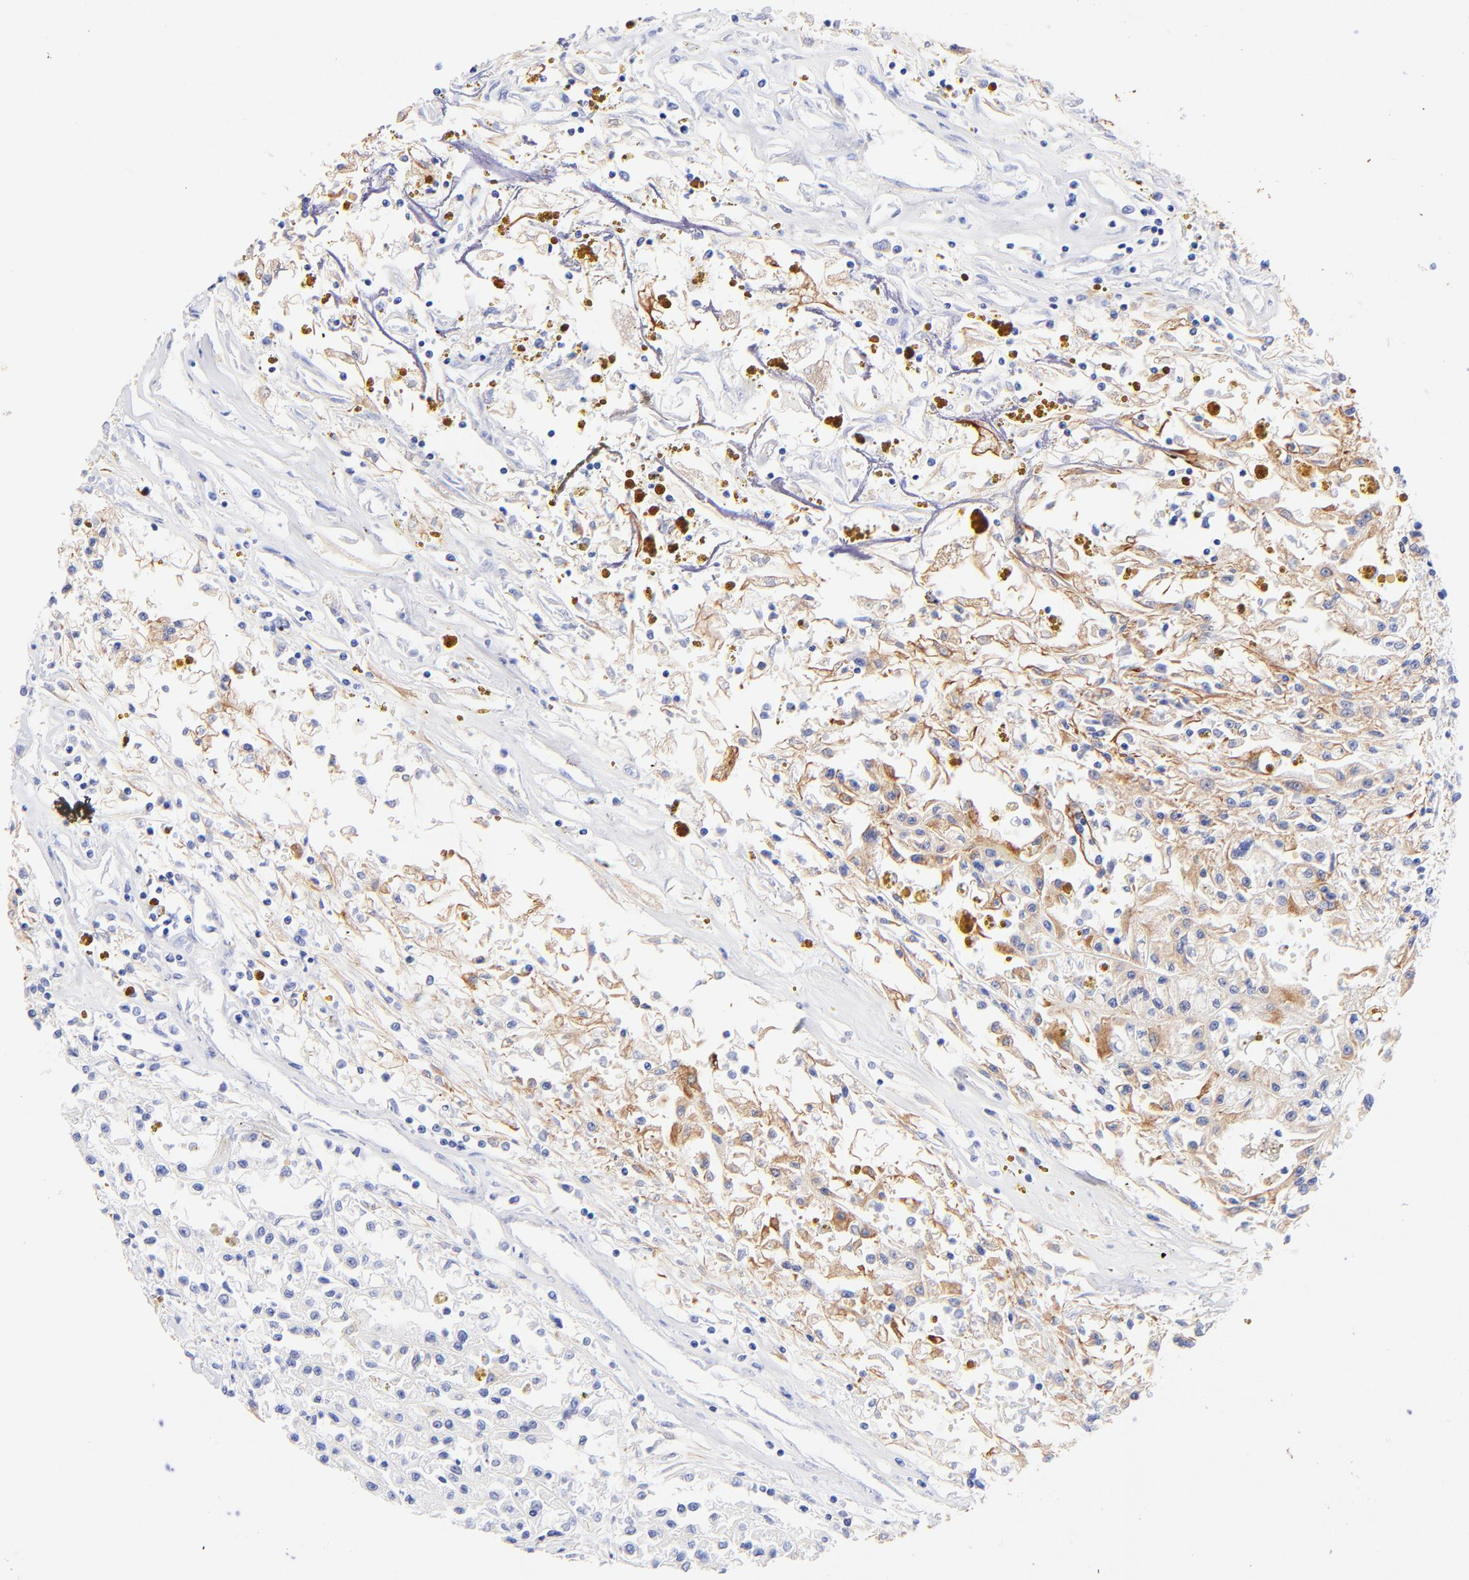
{"staining": {"intensity": "weak", "quantity": "25%-75%", "location": "cytoplasmic/membranous"}, "tissue": "renal cancer", "cell_type": "Tumor cells", "image_type": "cancer", "snomed": [{"axis": "morphology", "description": "Adenocarcinoma, NOS"}, {"axis": "topography", "description": "Kidney"}], "caption": "This histopathology image reveals immunohistochemistry staining of renal cancer, with low weak cytoplasmic/membranous staining in approximately 25%-75% of tumor cells.", "gene": "KRT19", "patient": {"sex": "male", "age": 78}}